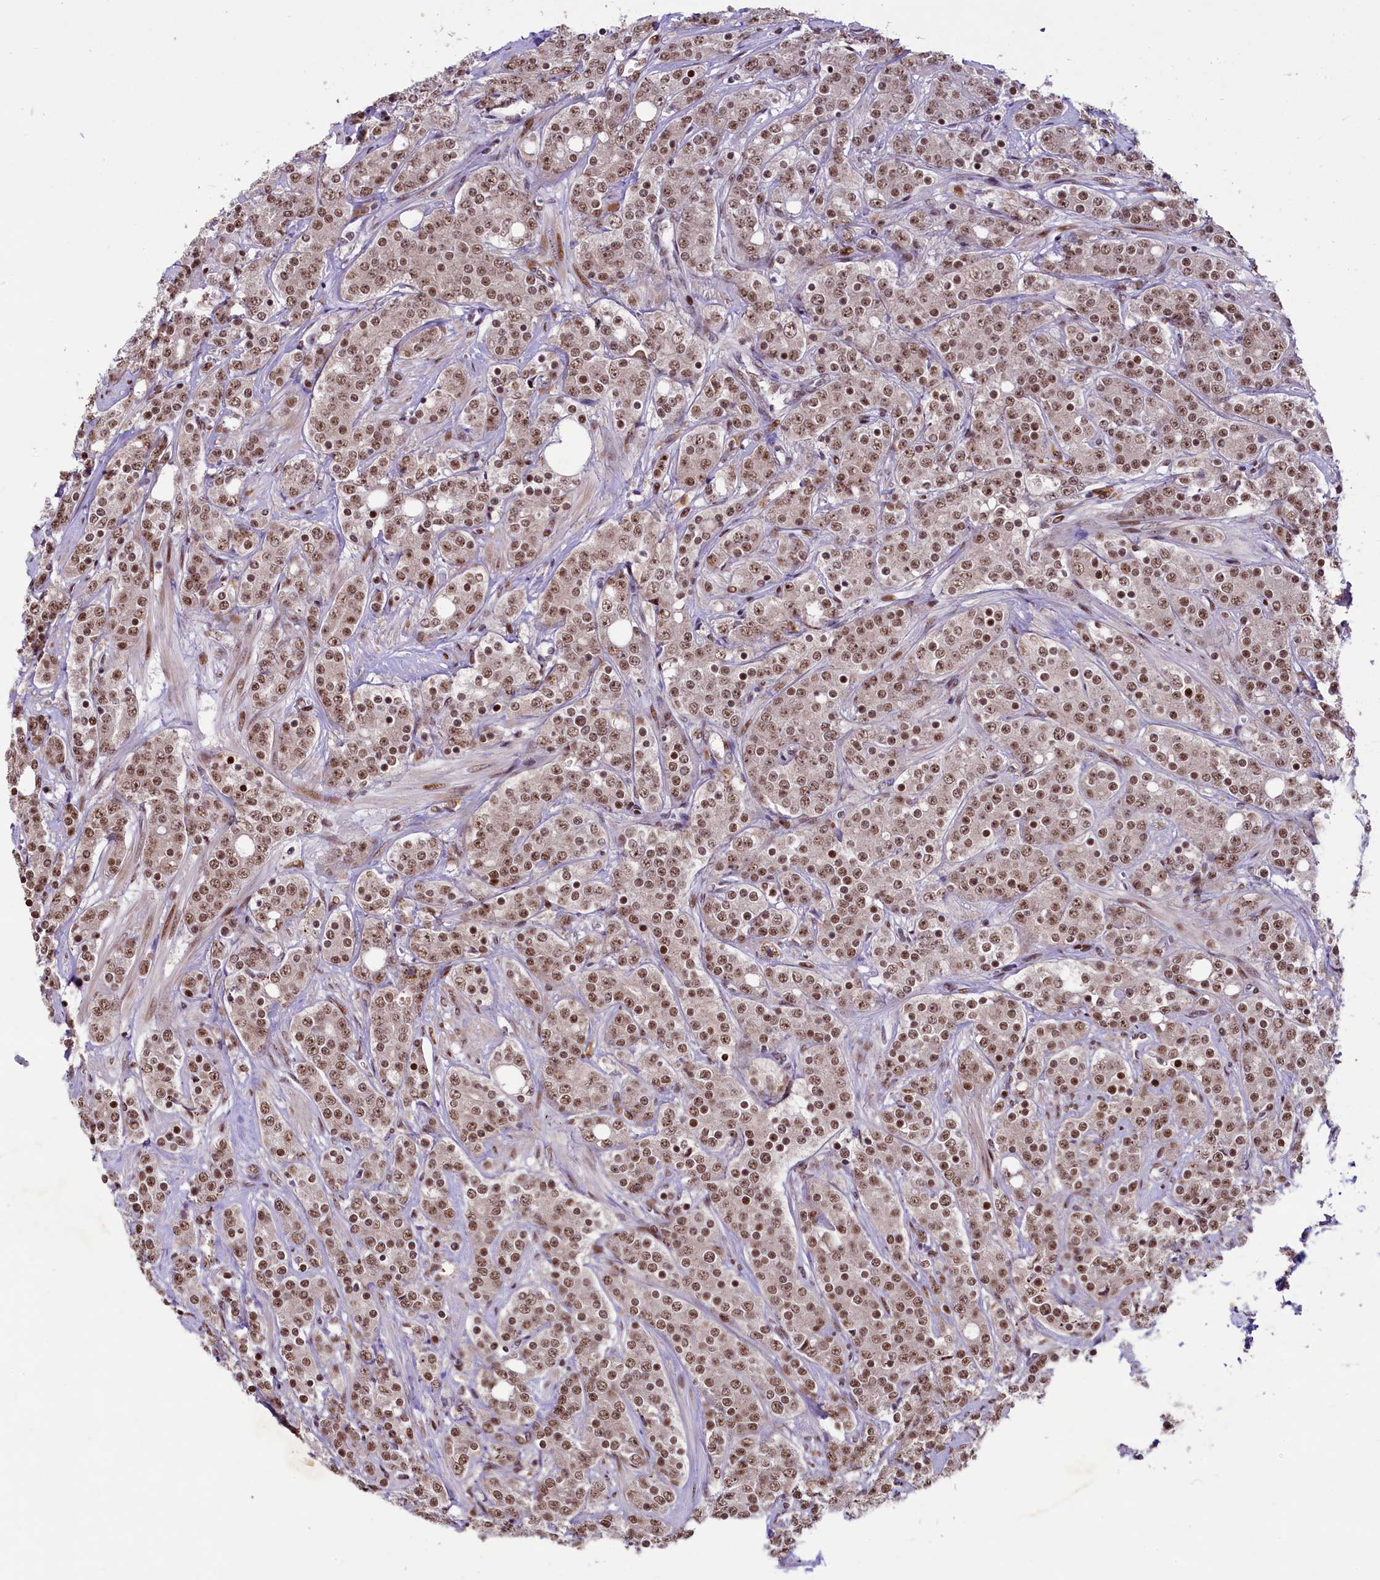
{"staining": {"intensity": "moderate", "quantity": ">75%", "location": "nuclear"}, "tissue": "prostate cancer", "cell_type": "Tumor cells", "image_type": "cancer", "snomed": [{"axis": "morphology", "description": "Adenocarcinoma, High grade"}, {"axis": "topography", "description": "Prostate"}], "caption": "Prostate cancer (high-grade adenocarcinoma) tissue reveals moderate nuclear positivity in about >75% of tumor cells", "gene": "ANKS3", "patient": {"sex": "male", "age": 62}}